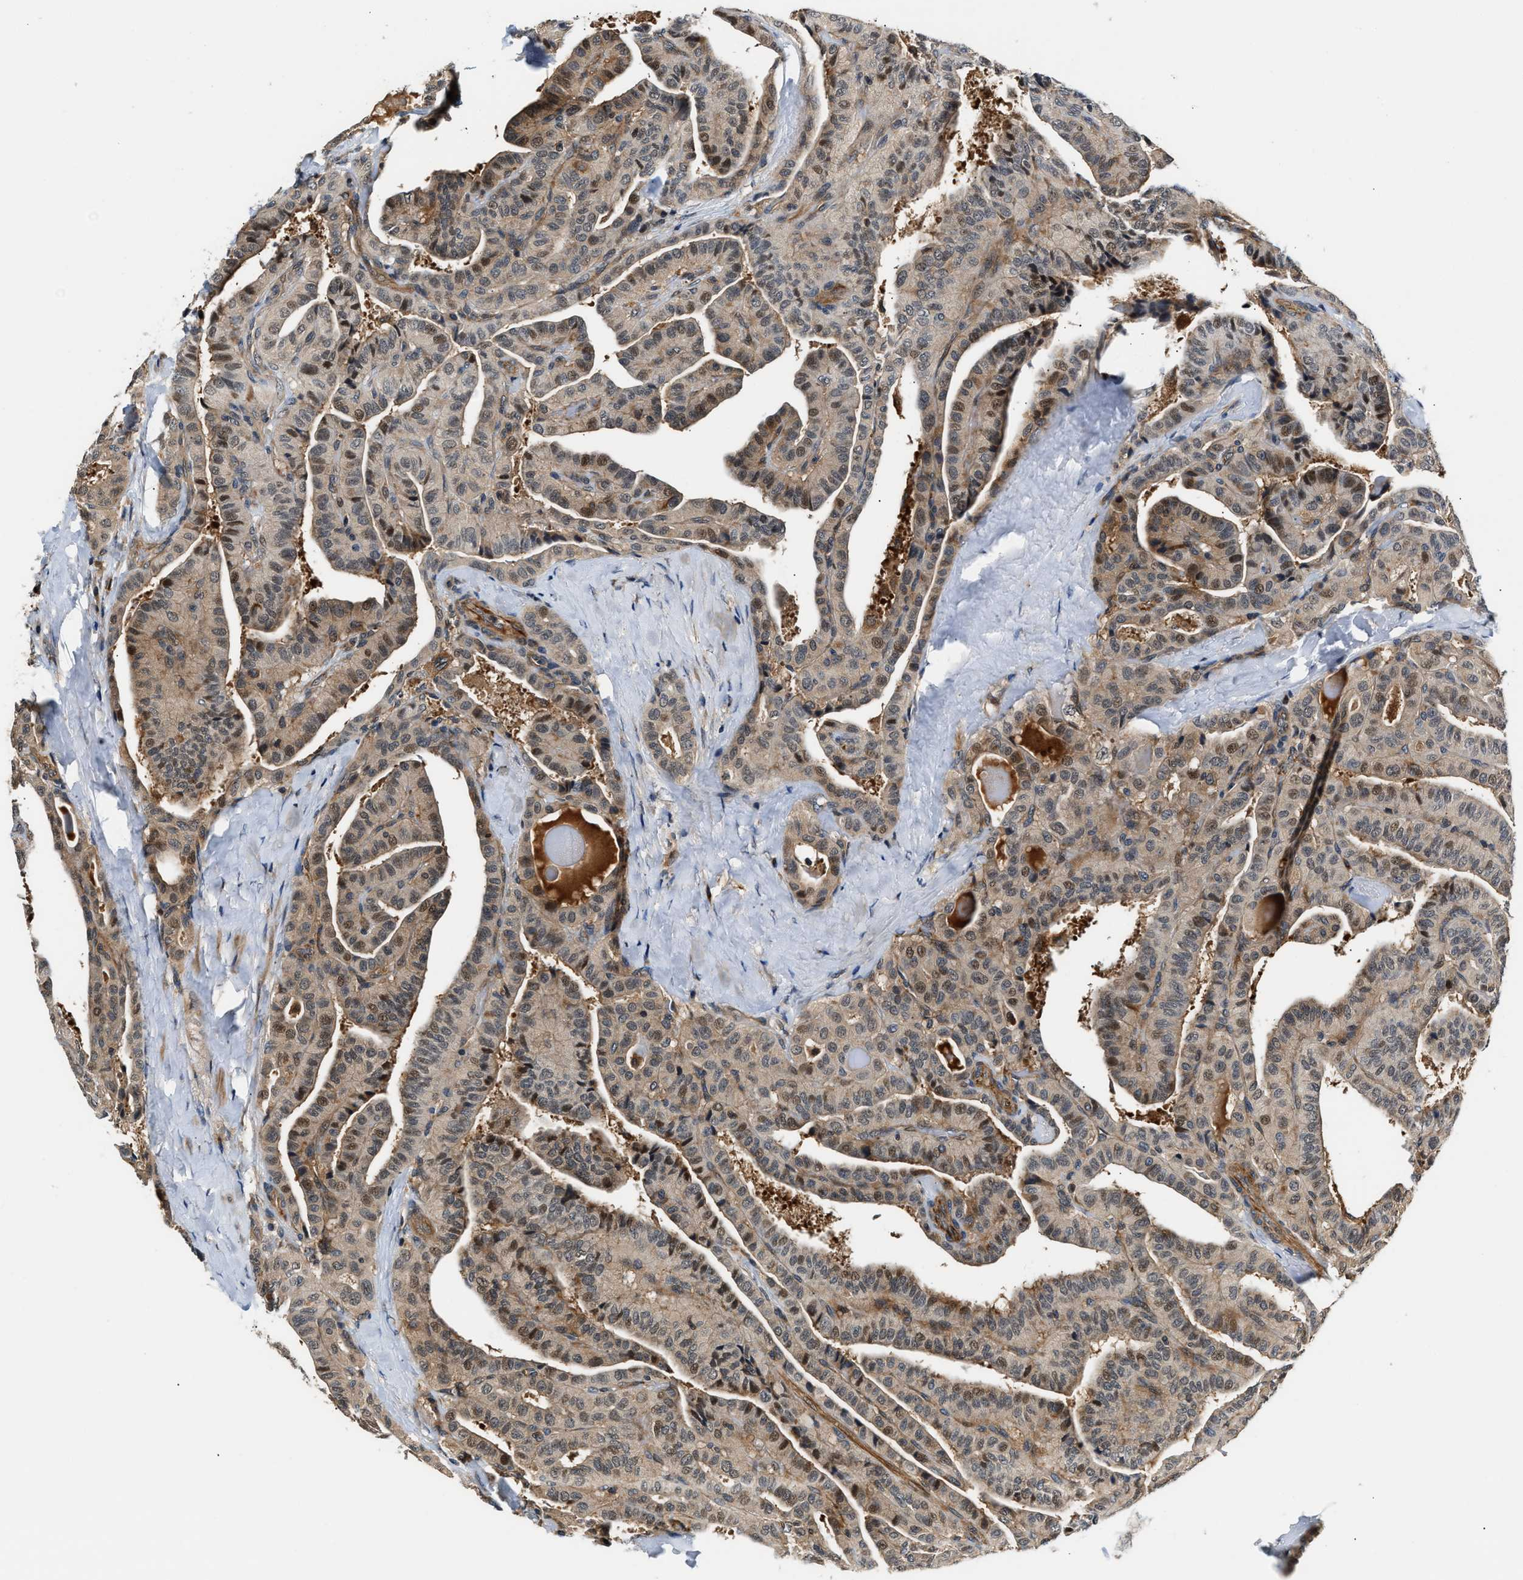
{"staining": {"intensity": "weak", "quantity": "25%-75%", "location": "cytoplasmic/membranous,nuclear"}, "tissue": "thyroid cancer", "cell_type": "Tumor cells", "image_type": "cancer", "snomed": [{"axis": "morphology", "description": "Papillary adenocarcinoma, NOS"}, {"axis": "topography", "description": "Thyroid gland"}], "caption": "A micrograph showing weak cytoplasmic/membranous and nuclear staining in about 25%-75% of tumor cells in papillary adenocarcinoma (thyroid), as visualized by brown immunohistochemical staining.", "gene": "TUT7", "patient": {"sex": "male", "age": 77}}